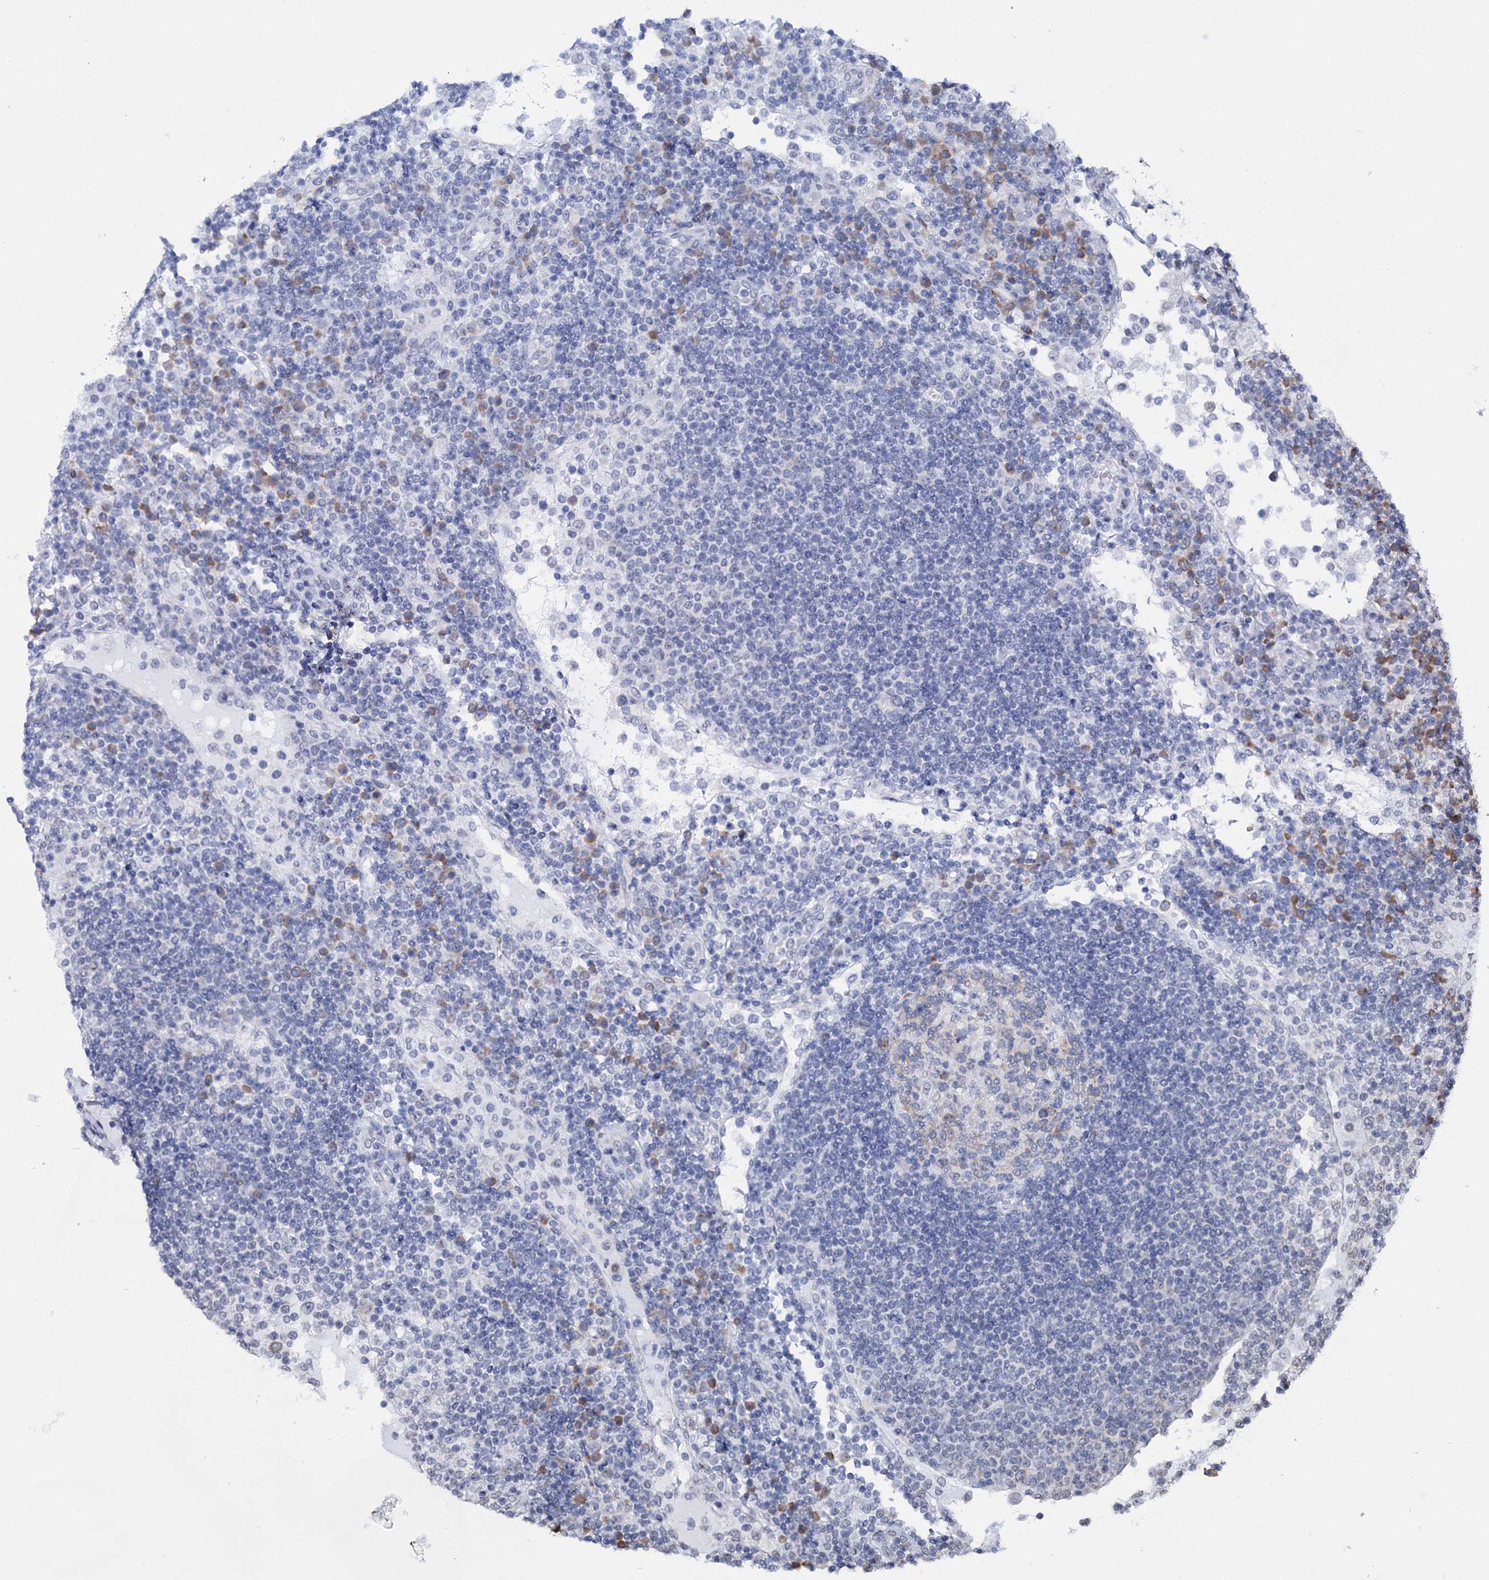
{"staining": {"intensity": "negative", "quantity": "none", "location": "none"}, "tissue": "lymph node", "cell_type": "Germinal center cells", "image_type": "normal", "snomed": [{"axis": "morphology", "description": "Normal tissue, NOS"}, {"axis": "topography", "description": "Lymph node"}], "caption": "Immunohistochemical staining of benign lymph node reveals no significant positivity in germinal center cells.", "gene": "SPATS2", "patient": {"sex": "female", "age": 53}}